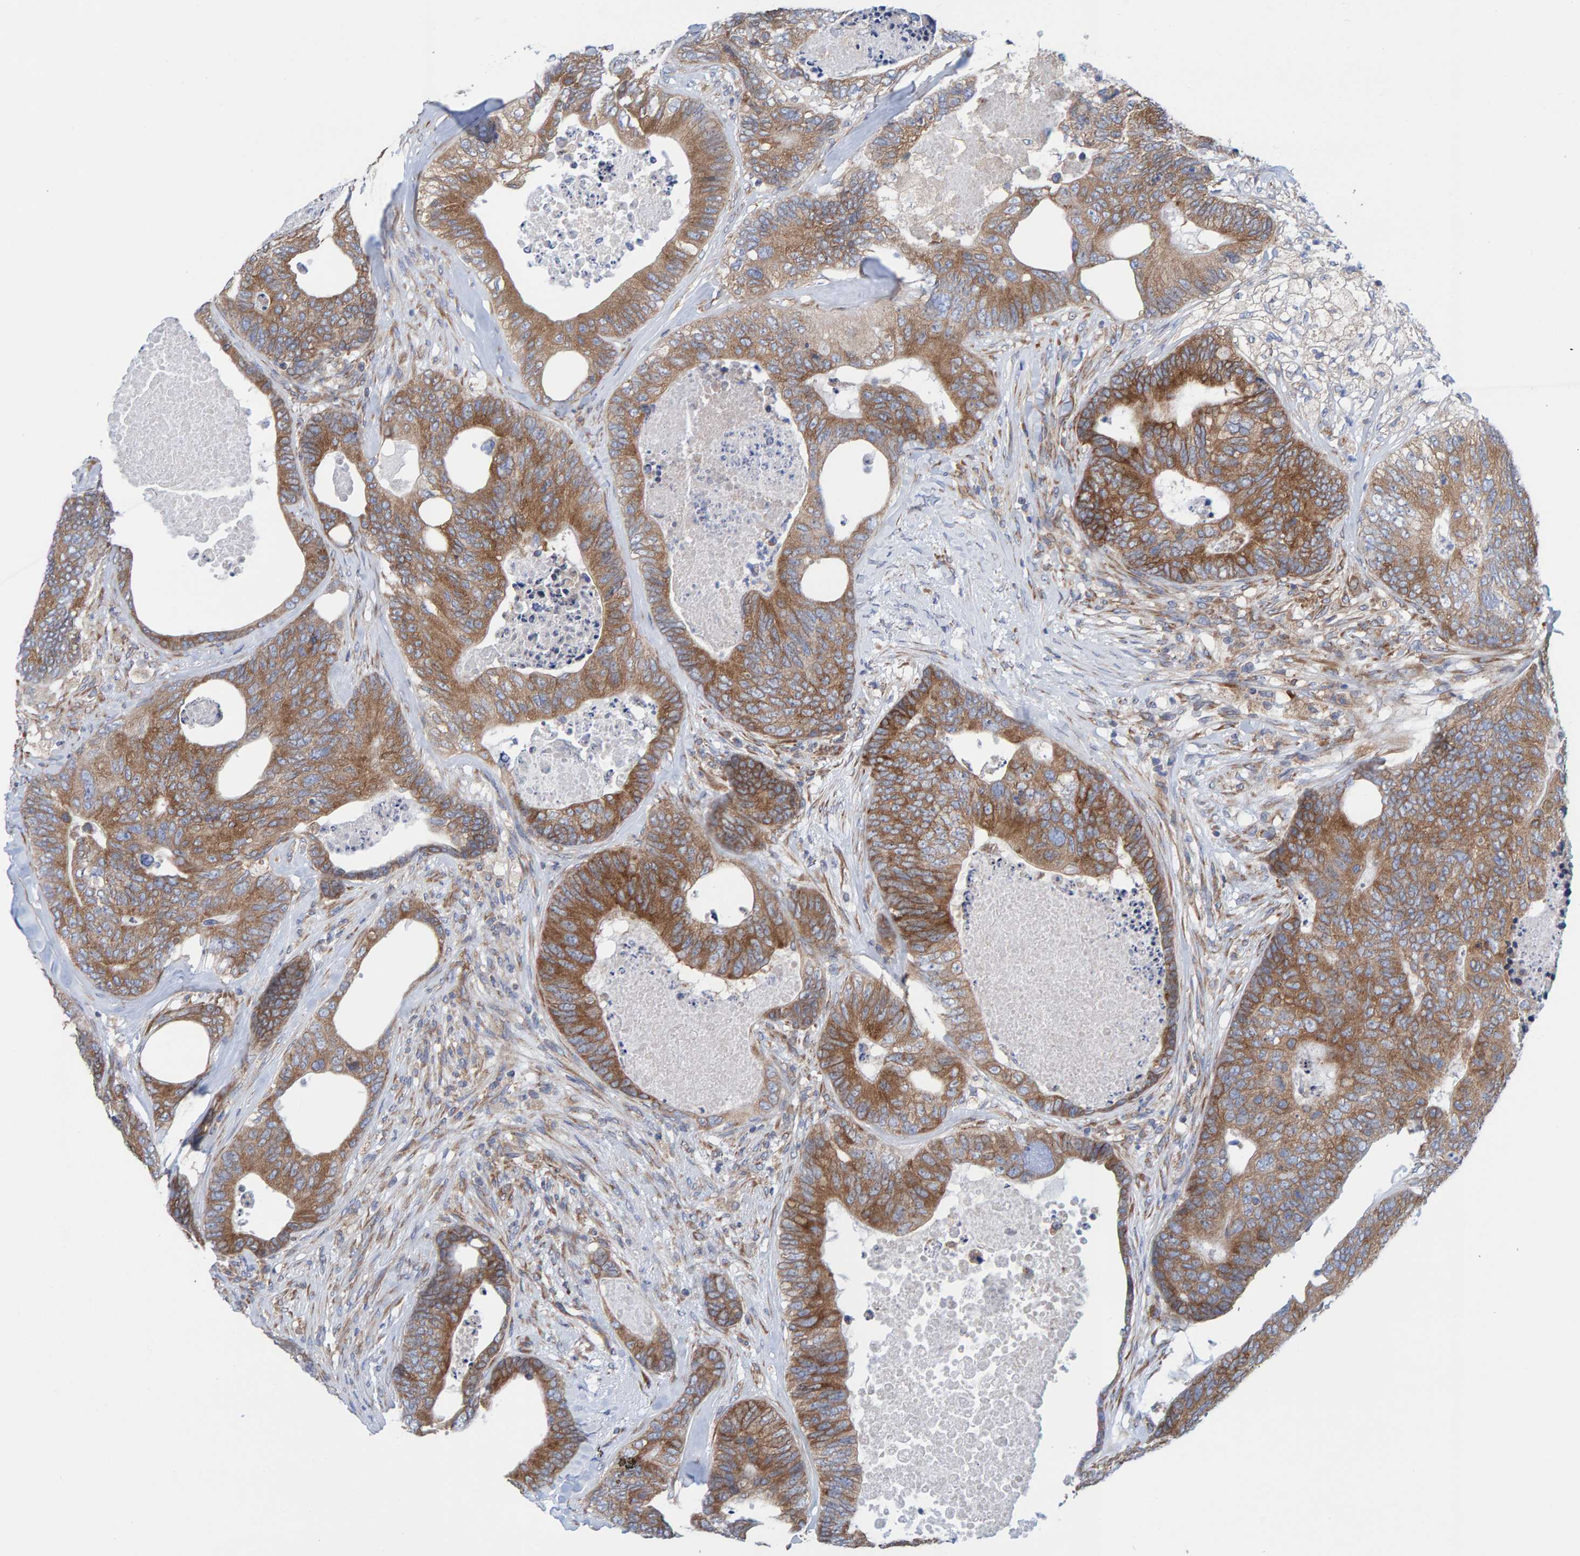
{"staining": {"intensity": "moderate", "quantity": ">75%", "location": "cytoplasmic/membranous"}, "tissue": "colorectal cancer", "cell_type": "Tumor cells", "image_type": "cancer", "snomed": [{"axis": "morphology", "description": "Adenocarcinoma, NOS"}, {"axis": "topography", "description": "Colon"}], "caption": "Colorectal cancer (adenocarcinoma) stained for a protein (brown) exhibits moderate cytoplasmic/membranous positive positivity in about >75% of tumor cells.", "gene": "CDK5RAP3", "patient": {"sex": "female", "age": 67}}